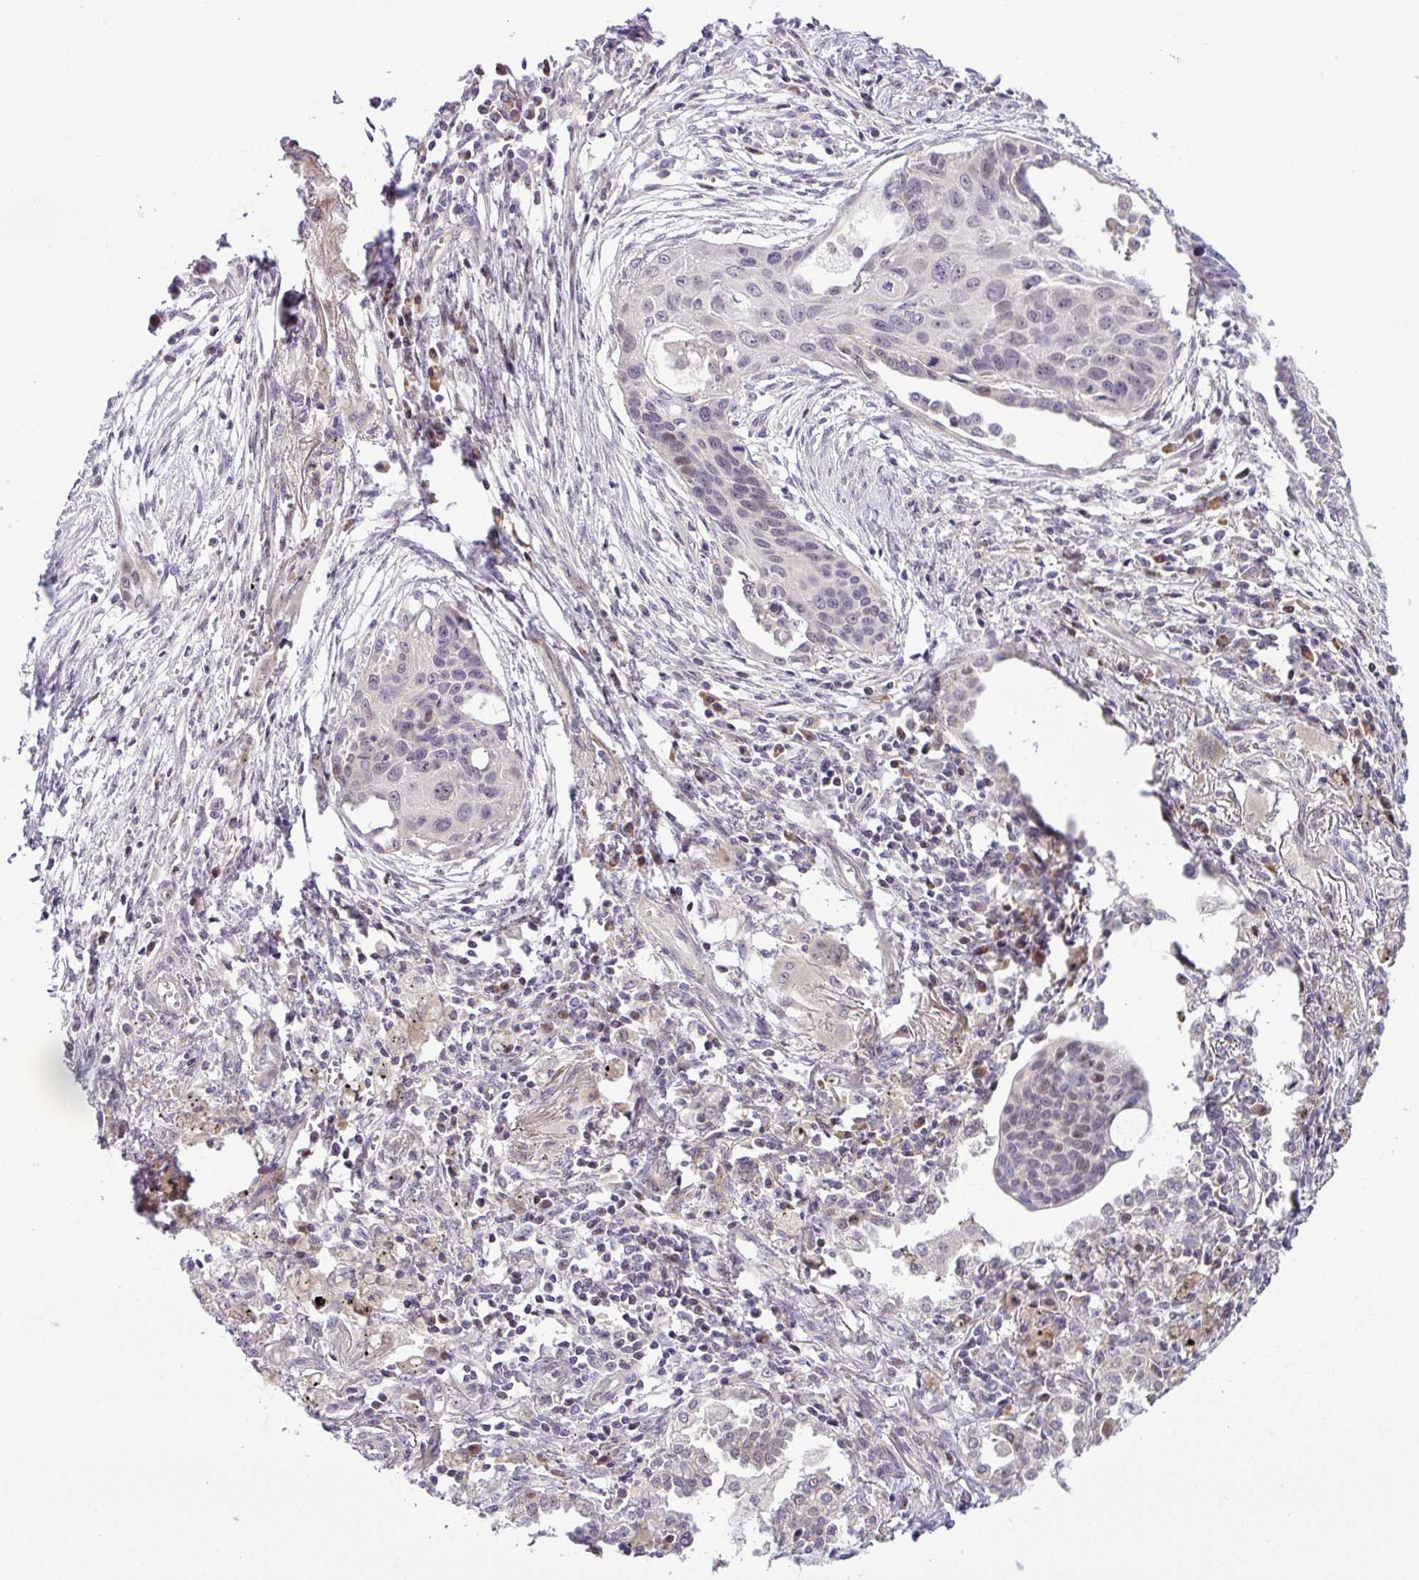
{"staining": {"intensity": "weak", "quantity": "<25%", "location": "nuclear"}, "tissue": "lung cancer", "cell_type": "Tumor cells", "image_type": "cancer", "snomed": [{"axis": "morphology", "description": "Squamous cell carcinoma, NOS"}, {"axis": "topography", "description": "Lung"}], "caption": "High power microscopy histopathology image of an IHC micrograph of lung cancer, revealing no significant expression in tumor cells.", "gene": "NDUFB2", "patient": {"sex": "male", "age": 71}}